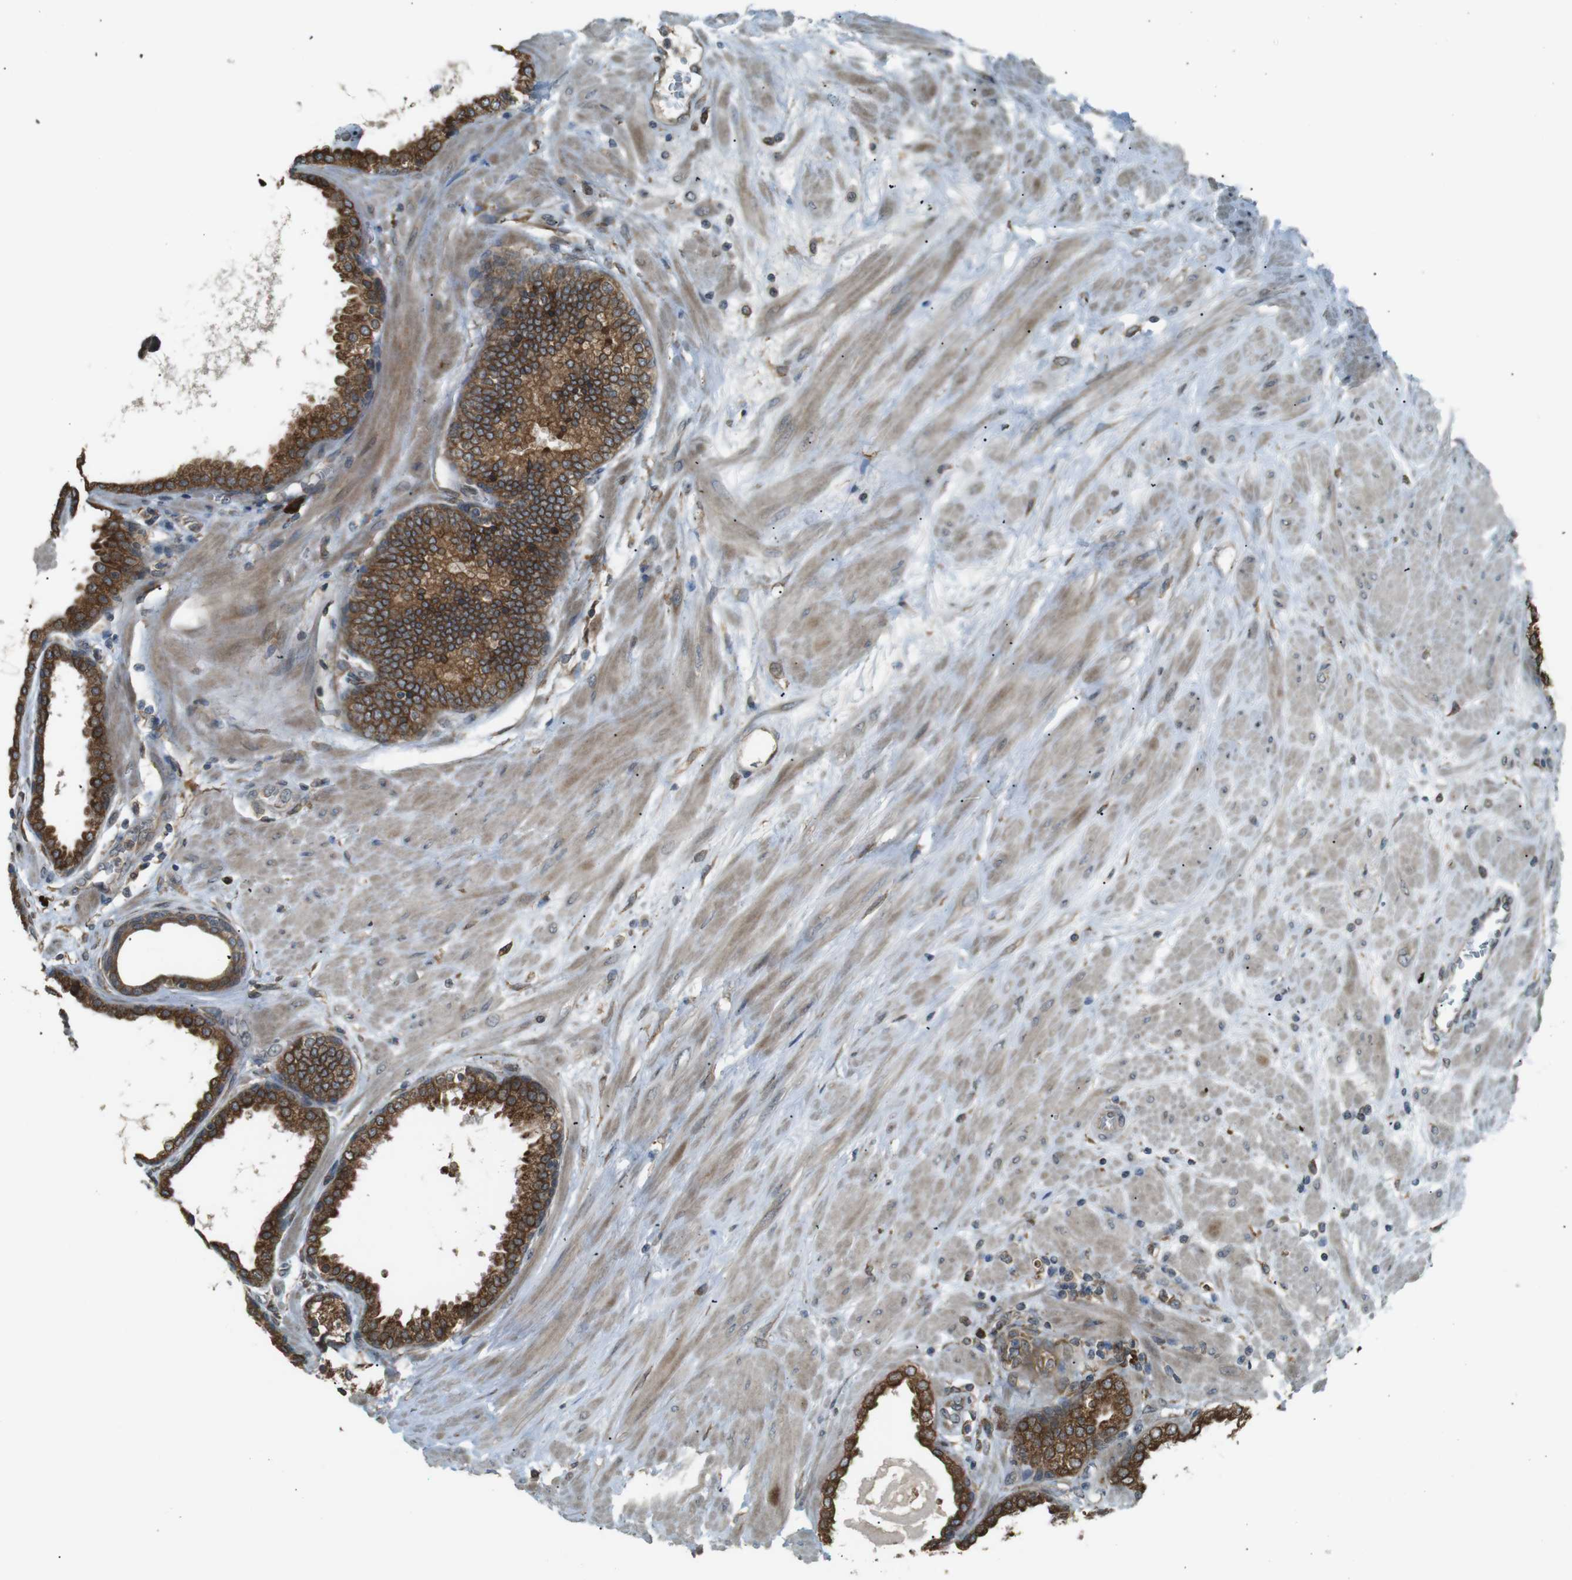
{"staining": {"intensity": "strong", "quantity": ">75%", "location": "cytoplasmic/membranous"}, "tissue": "prostate", "cell_type": "Glandular cells", "image_type": "normal", "snomed": [{"axis": "morphology", "description": "Normal tissue, NOS"}, {"axis": "topography", "description": "Prostate"}], "caption": "Prostate stained for a protein exhibits strong cytoplasmic/membranous positivity in glandular cells.", "gene": "TMED4", "patient": {"sex": "male", "age": 51}}